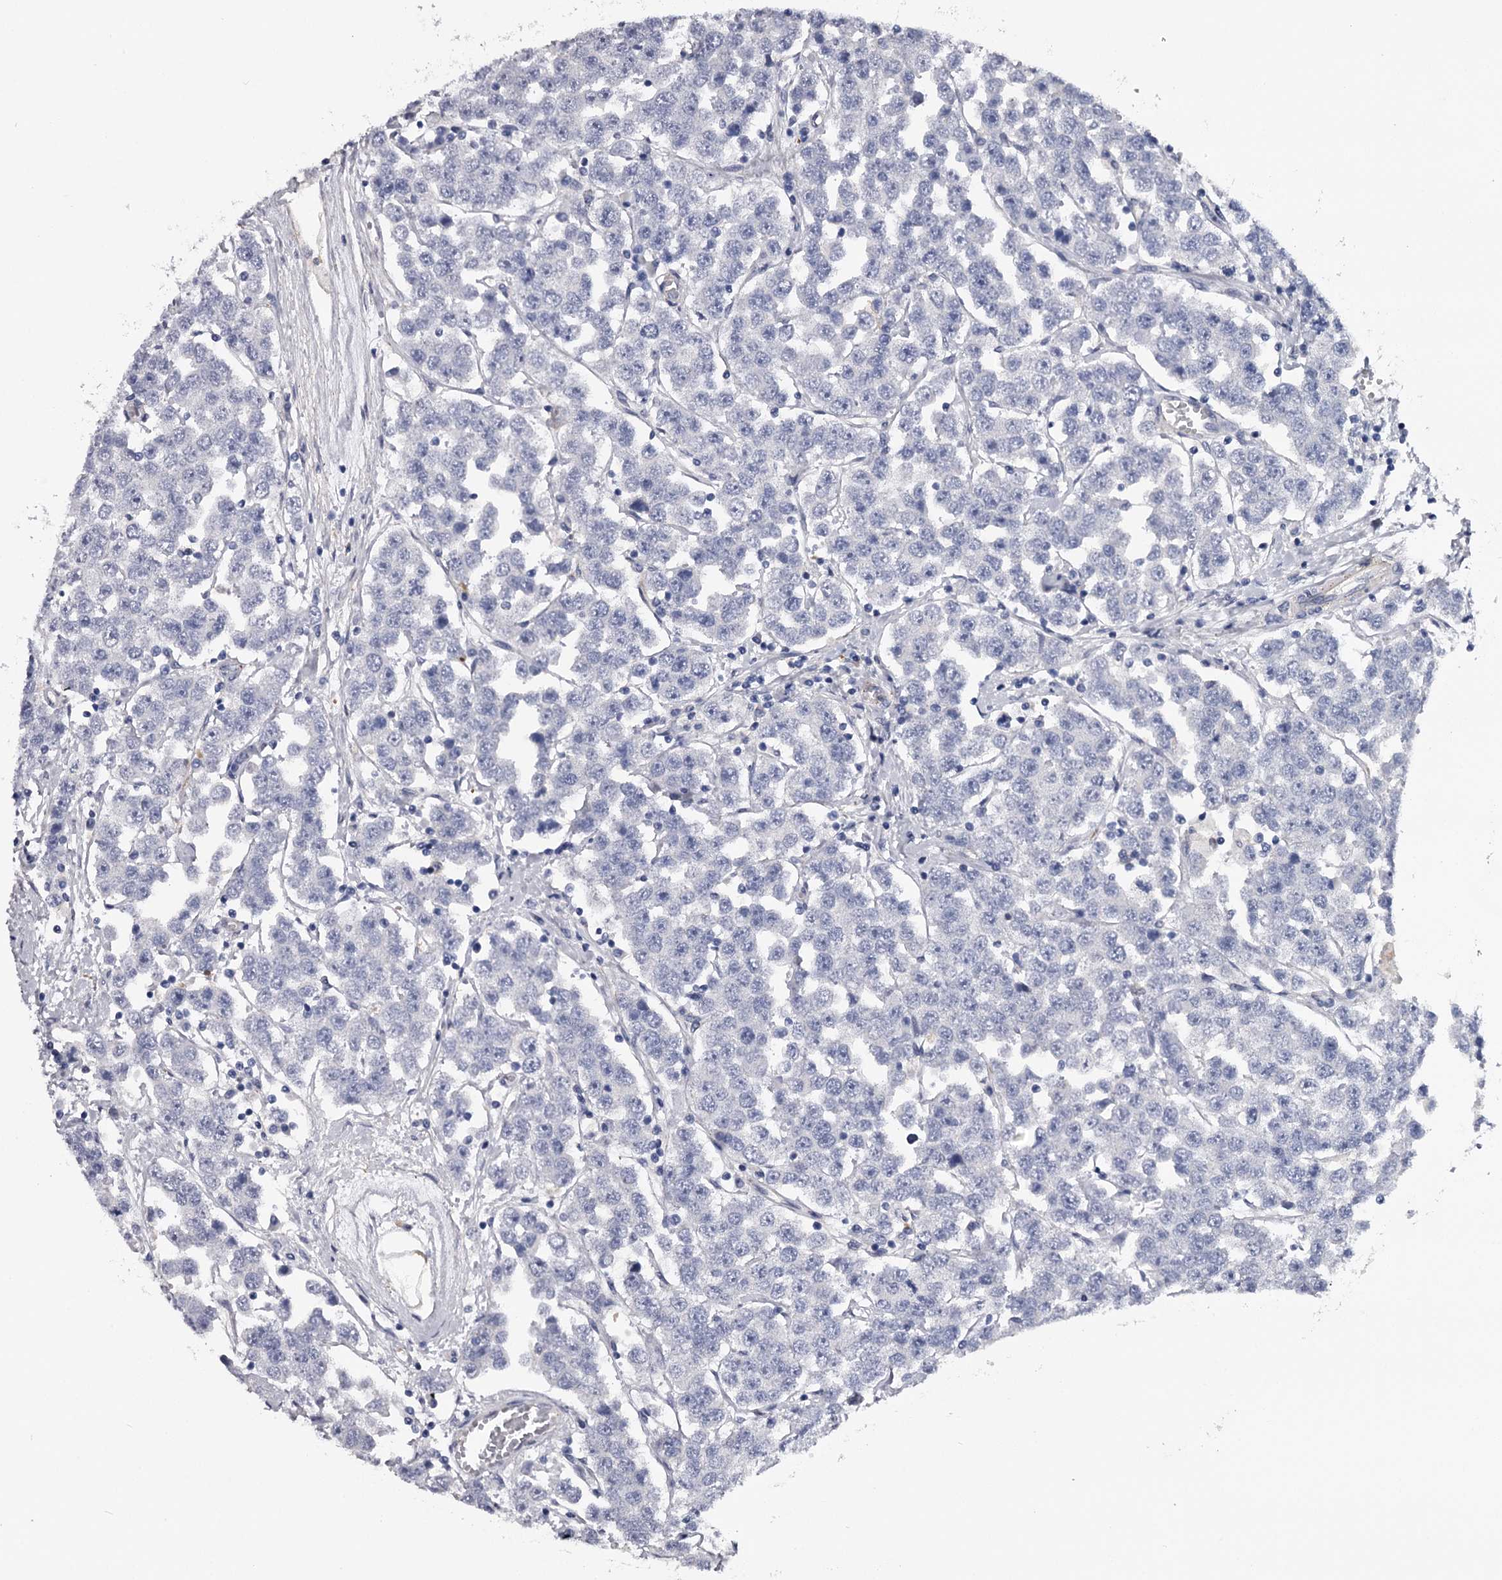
{"staining": {"intensity": "negative", "quantity": "none", "location": "none"}, "tissue": "testis cancer", "cell_type": "Tumor cells", "image_type": "cancer", "snomed": [{"axis": "morphology", "description": "Seminoma, NOS"}, {"axis": "topography", "description": "Testis"}], "caption": "High magnification brightfield microscopy of testis cancer stained with DAB (brown) and counterstained with hematoxylin (blue): tumor cells show no significant expression.", "gene": "GSTO1", "patient": {"sex": "male", "age": 28}}